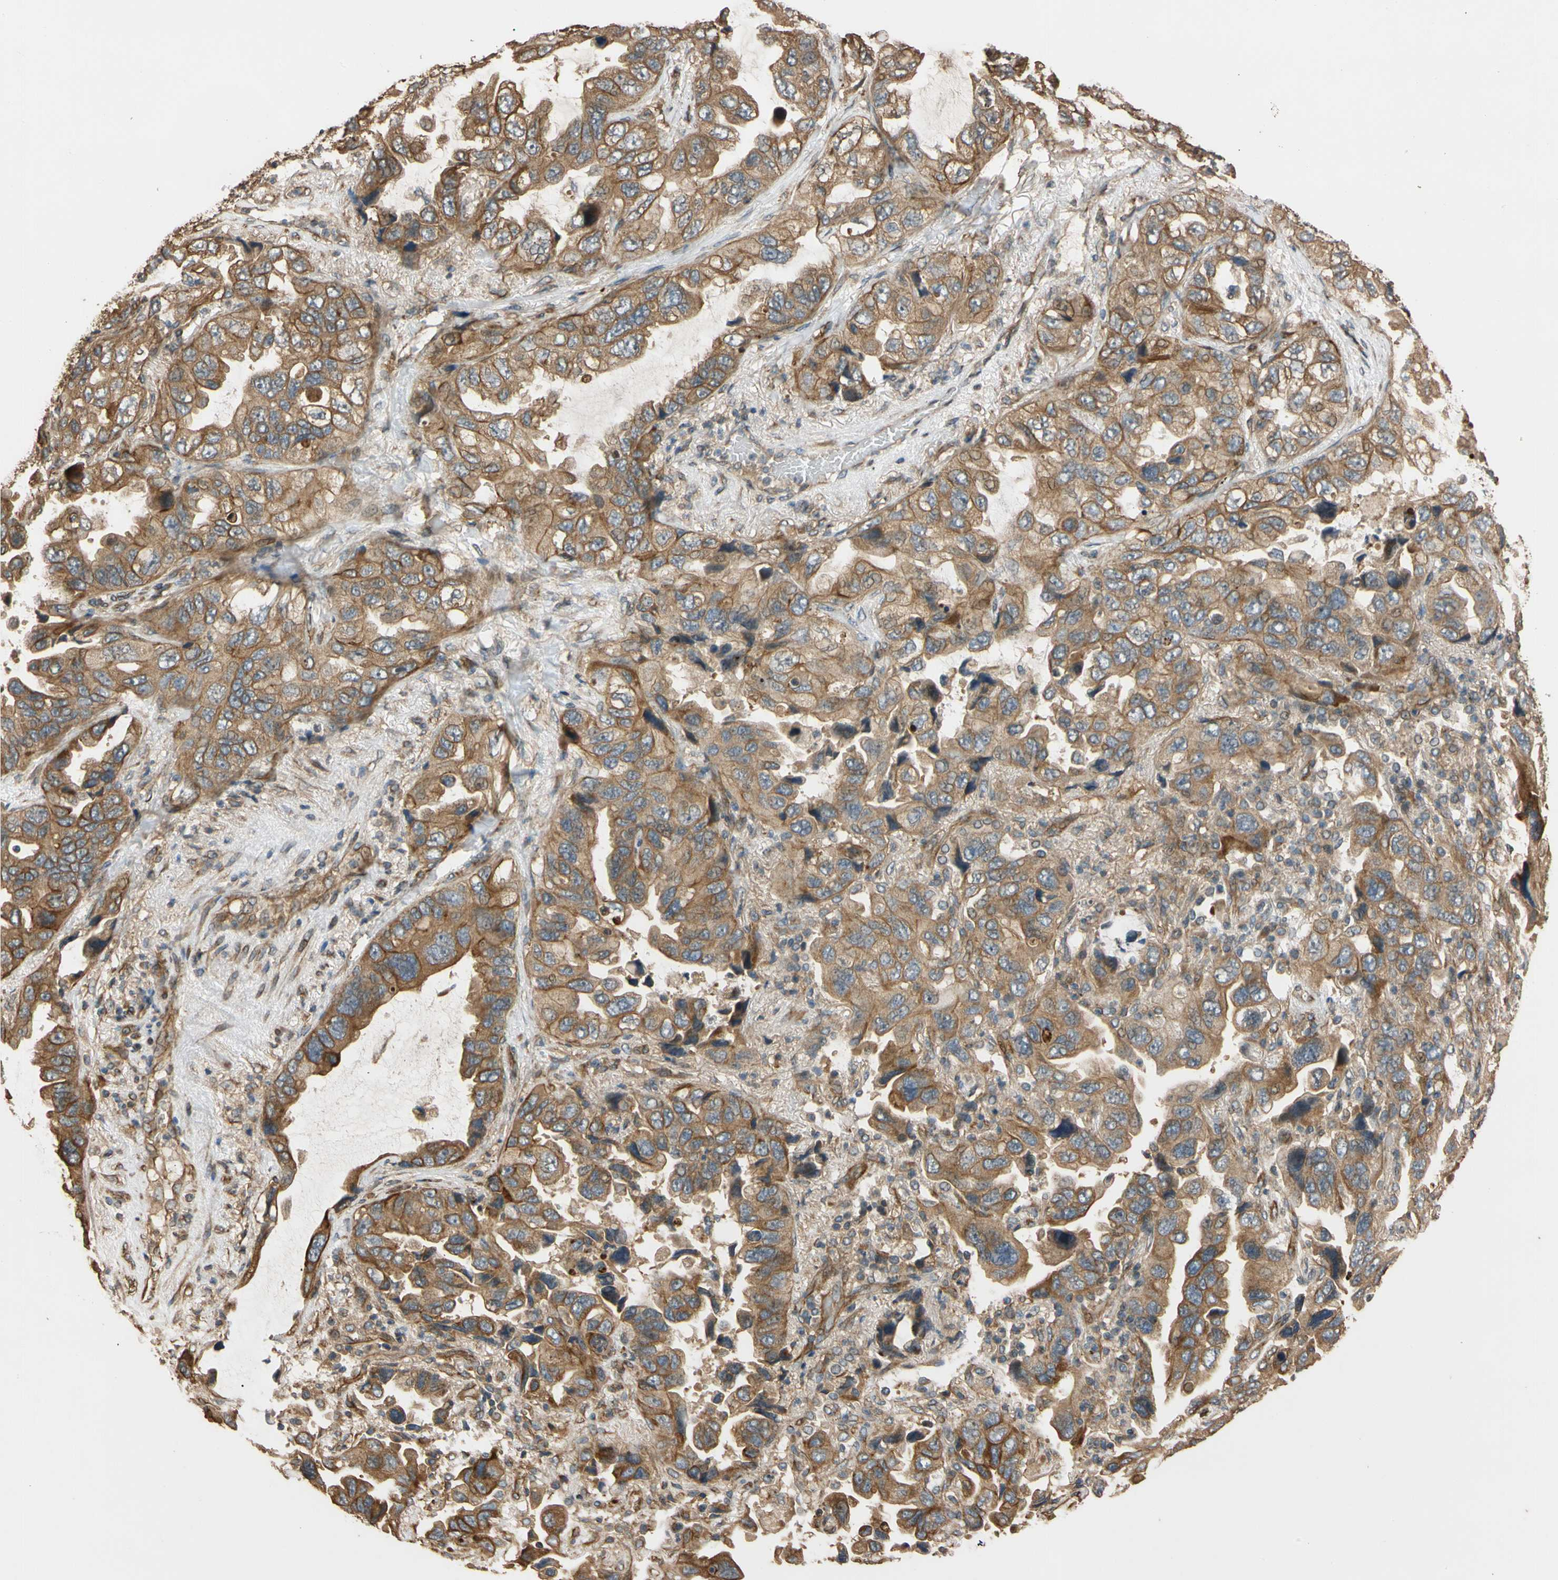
{"staining": {"intensity": "strong", "quantity": ">75%", "location": "cytoplasmic/membranous"}, "tissue": "lung cancer", "cell_type": "Tumor cells", "image_type": "cancer", "snomed": [{"axis": "morphology", "description": "Squamous cell carcinoma, NOS"}, {"axis": "topography", "description": "Lung"}], "caption": "Protein expression analysis of human squamous cell carcinoma (lung) reveals strong cytoplasmic/membranous staining in approximately >75% of tumor cells.", "gene": "MGRN1", "patient": {"sex": "female", "age": 73}}